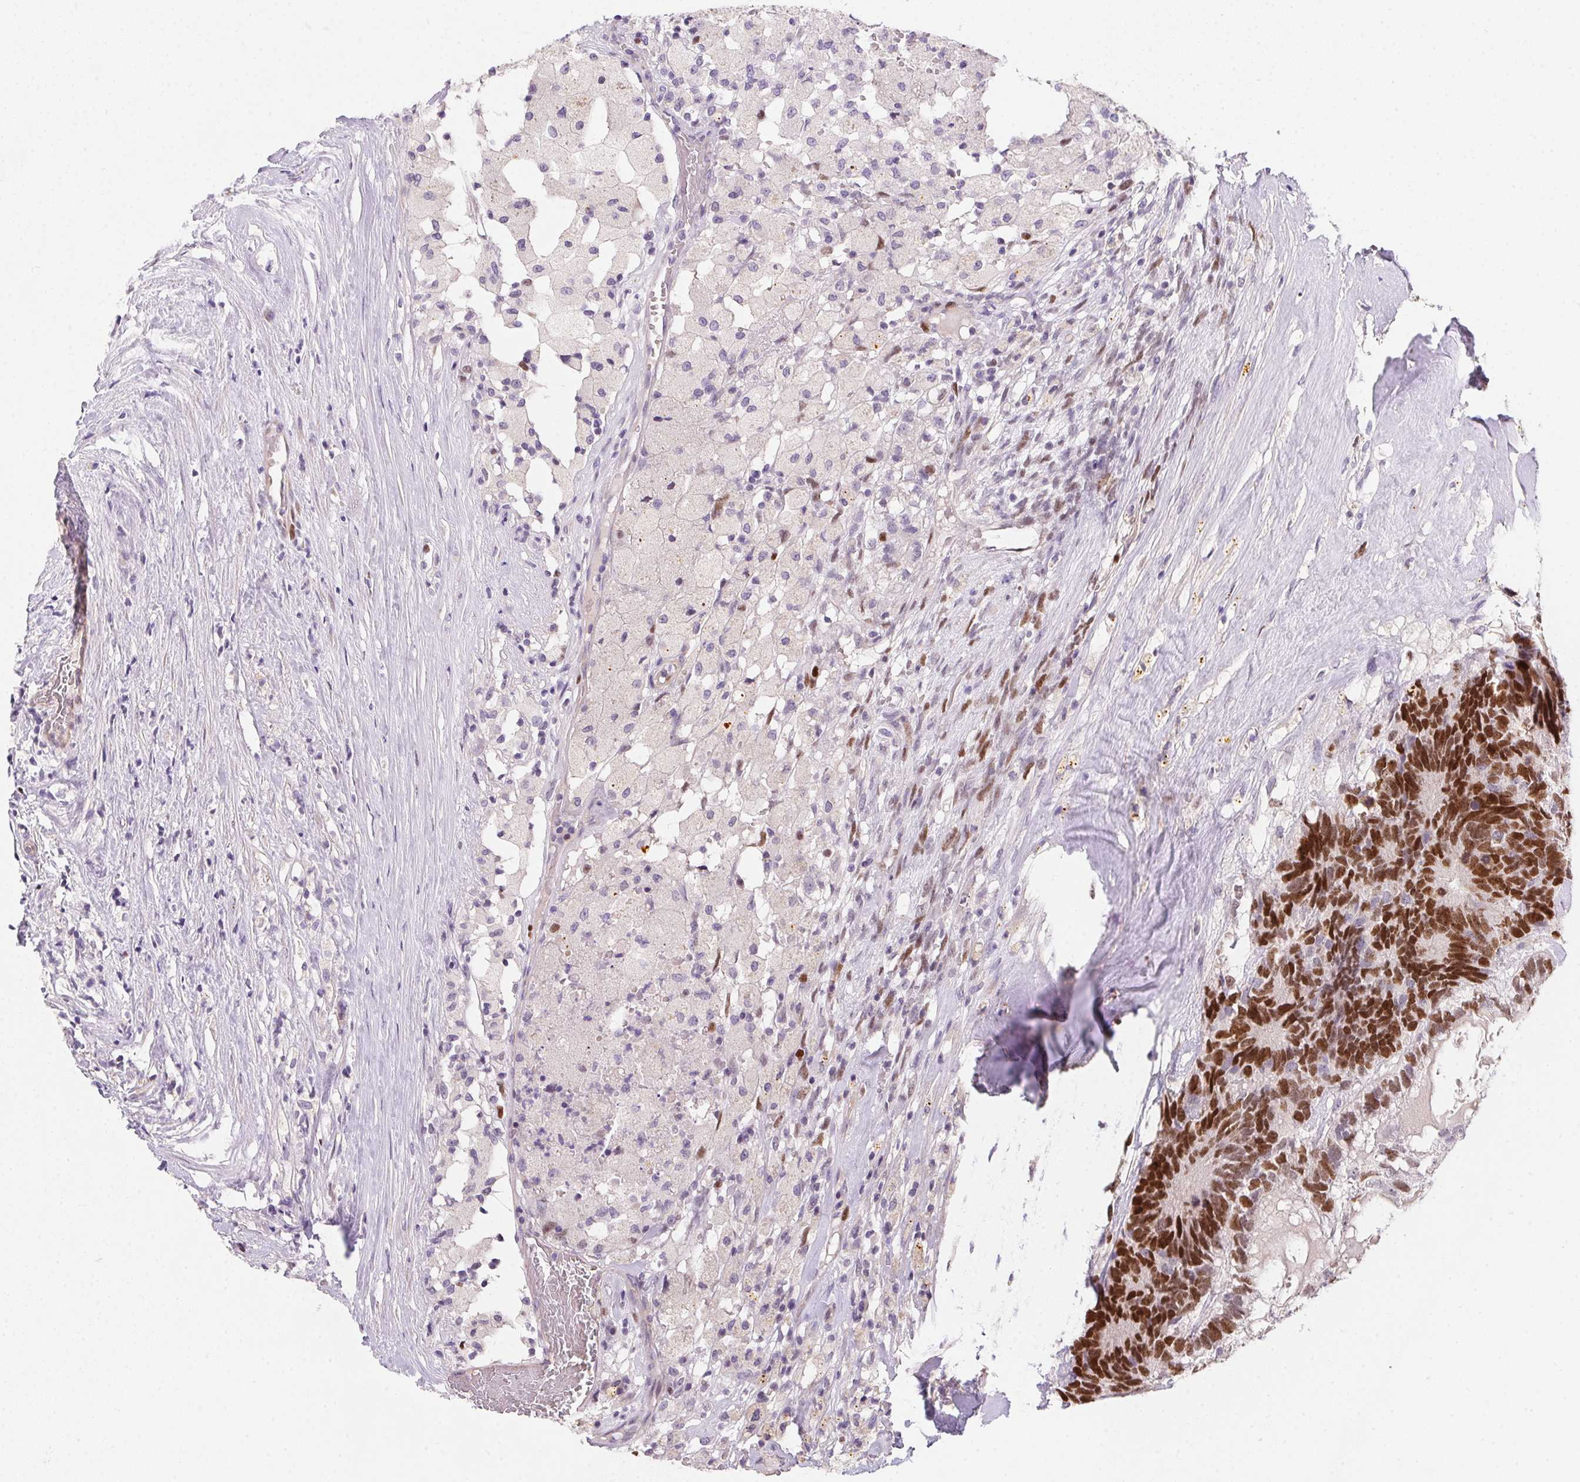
{"staining": {"intensity": "strong", "quantity": "25%-75%", "location": "nuclear"}, "tissue": "testis cancer", "cell_type": "Tumor cells", "image_type": "cancer", "snomed": [{"axis": "morphology", "description": "Seminoma, NOS"}, {"axis": "morphology", "description": "Carcinoma, Embryonal, NOS"}, {"axis": "topography", "description": "Testis"}], "caption": "Tumor cells exhibit high levels of strong nuclear staining in approximately 25%-75% of cells in testis cancer (seminoma).", "gene": "HELLS", "patient": {"sex": "male", "age": 41}}